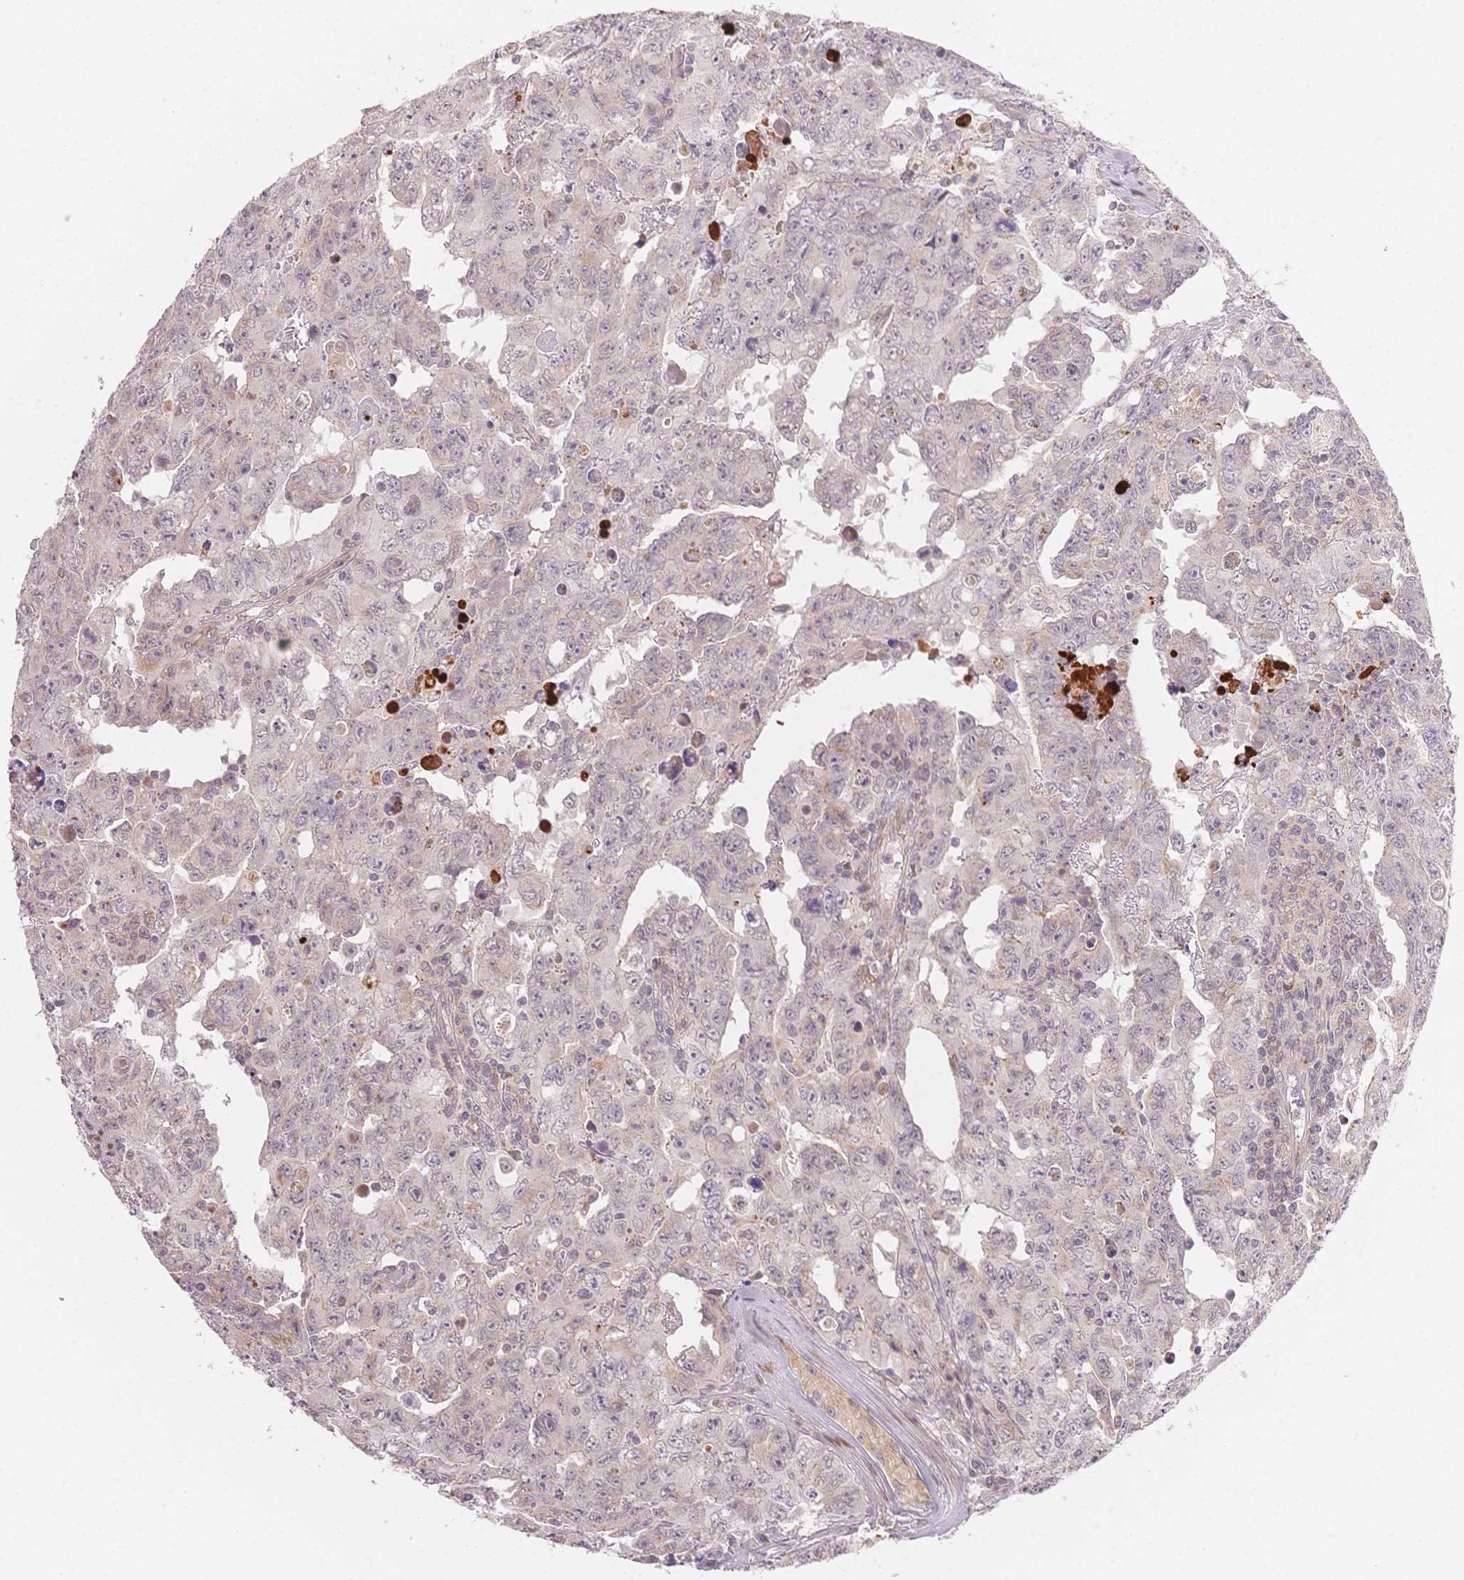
{"staining": {"intensity": "weak", "quantity": "25%-75%", "location": "nuclear"}, "tissue": "testis cancer", "cell_type": "Tumor cells", "image_type": "cancer", "snomed": [{"axis": "morphology", "description": "Carcinoma, Embryonal, NOS"}, {"axis": "topography", "description": "Testis"}], "caption": "This micrograph reveals testis cancer (embryonal carcinoma) stained with immunohistochemistry to label a protein in brown. The nuclear of tumor cells show weak positivity for the protein. Nuclei are counter-stained blue.", "gene": "STK39", "patient": {"sex": "male", "age": 24}}